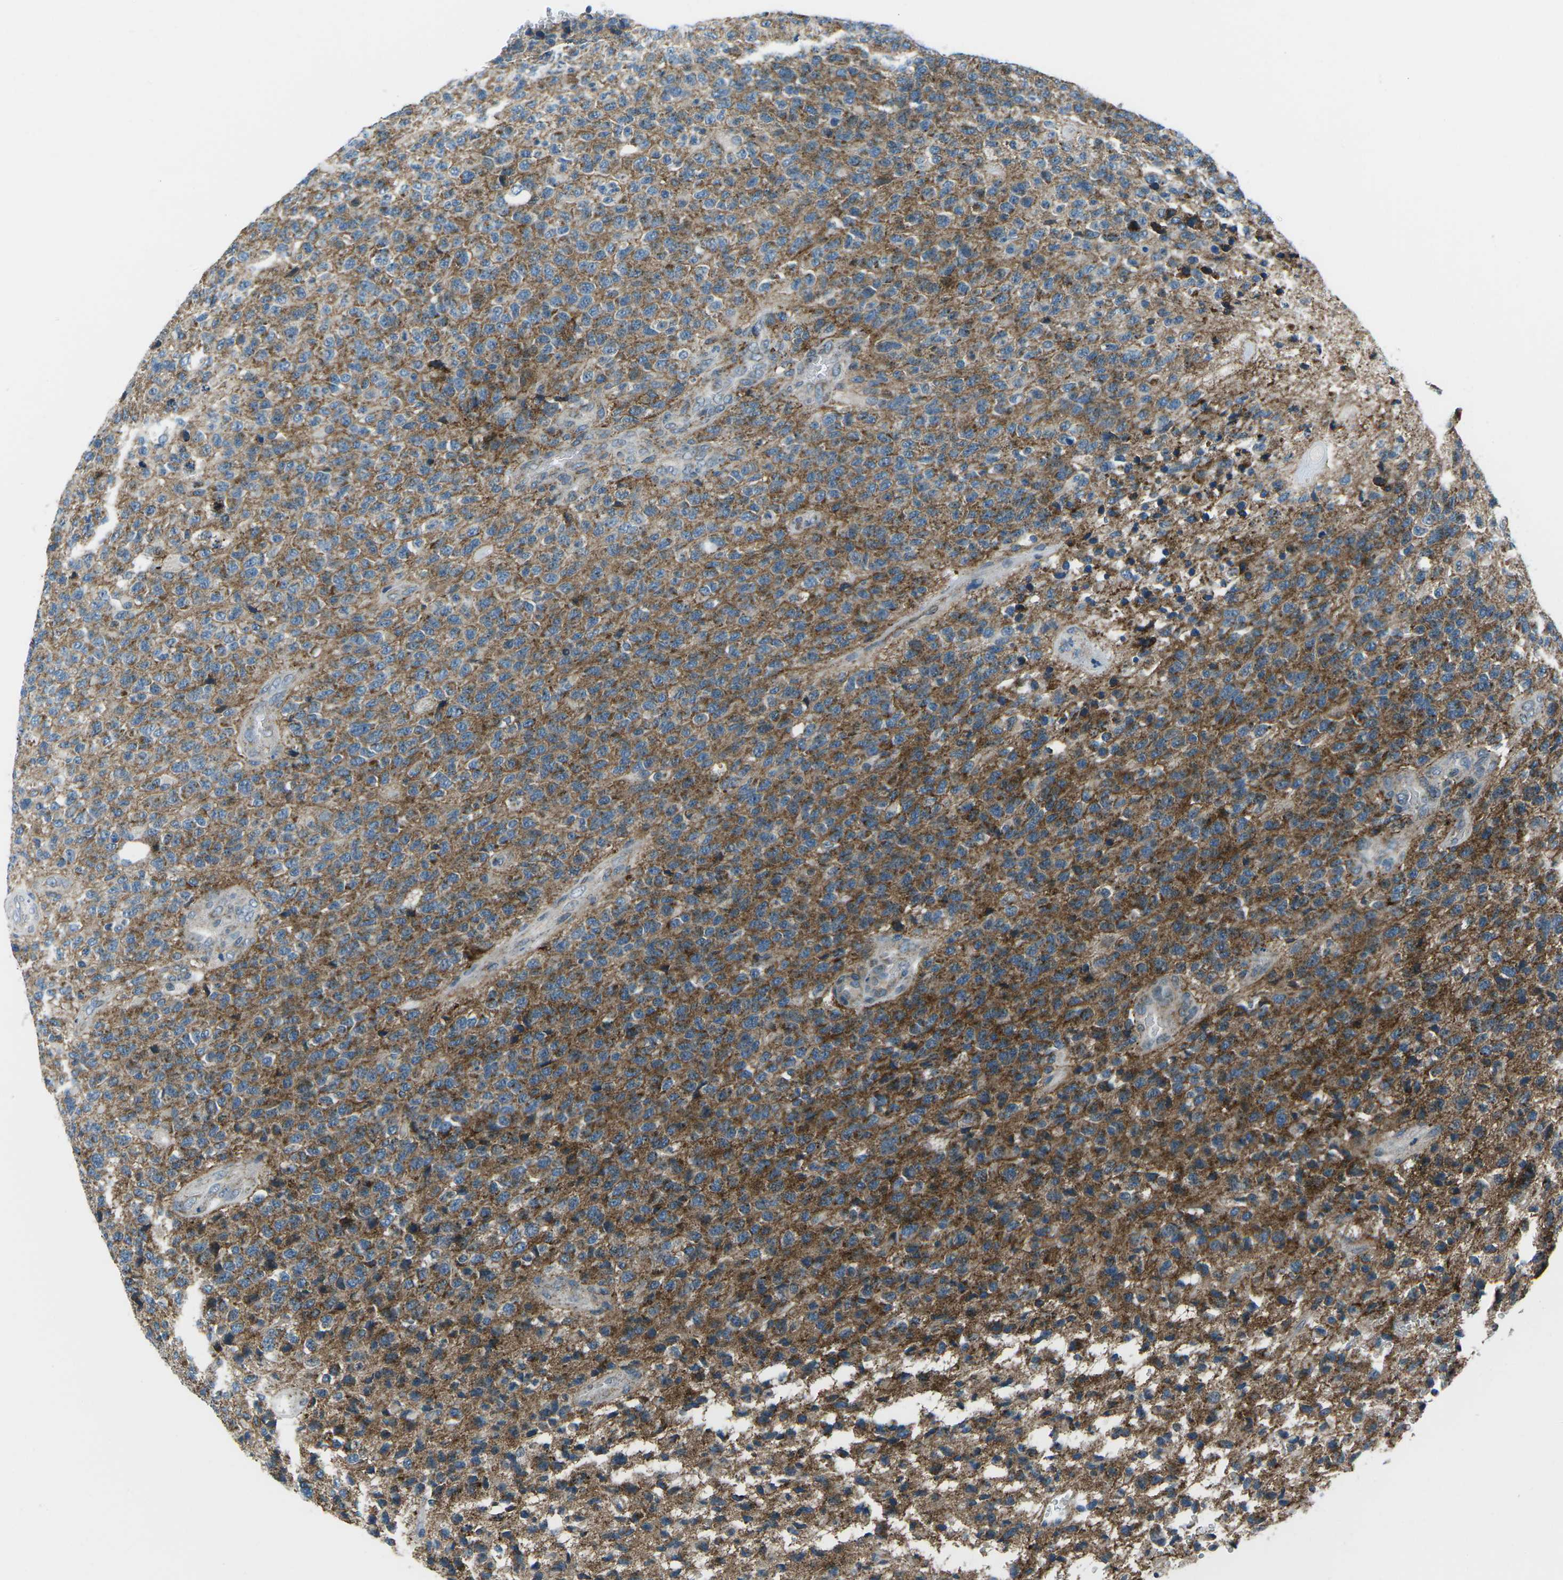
{"staining": {"intensity": "moderate", "quantity": "25%-75%", "location": "cytoplasmic/membranous"}, "tissue": "glioma", "cell_type": "Tumor cells", "image_type": "cancer", "snomed": [{"axis": "morphology", "description": "Glioma, malignant, High grade"}, {"axis": "topography", "description": "pancreas cauda"}], "caption": "Malignant glioma (high-grade) stained with IHC reveals moderate cytoplasmic/membranous staining in approximately 25%-75% of tumor cells. The staining was performed using DAB (3,3'-diaminobenzidine), with brown indicating positive protein expression. Nuclei are stained blue with hematoxylin.", "gene": "RFESD", "patient": {"sex": "male", "age": 60}}